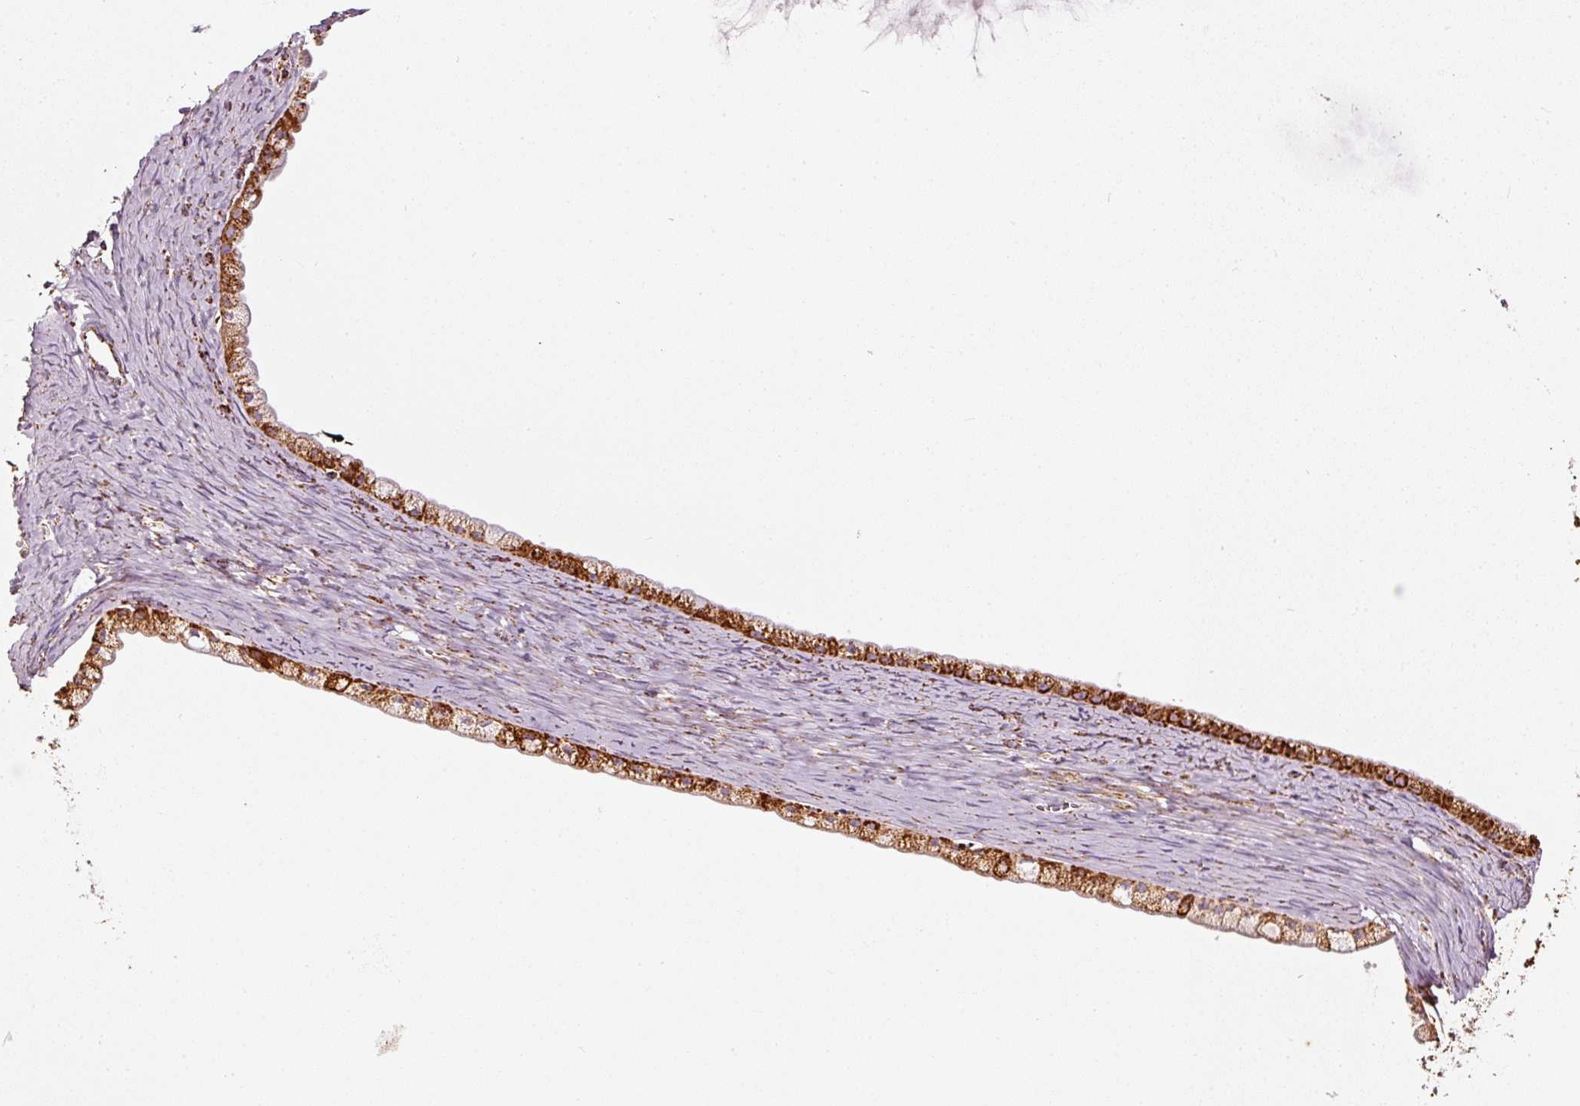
{"staining": {"intensity": "strong", "quantity": ">75%", "location": "cytoplasmic/membranous"}, "tissue": "ovarian cancer", "cell_type": "Tumor cells", "image_type": "cancer", "snomed": [{"axis": "morphology", "description": "Cystadenocarcinoma, mucinous, NOS"}, {"axis": "topography", "description": "Ovary"}], "caption": "Immunohistochemistry of human mucinous cystadenocarcinoma (ovarian) demonstrates high levels of strong cytoplasmic/membranous positivity in about >75% of tumor cells.", "gene": "MT-CO2", "patient": {"sex": "female", "age": 61}}